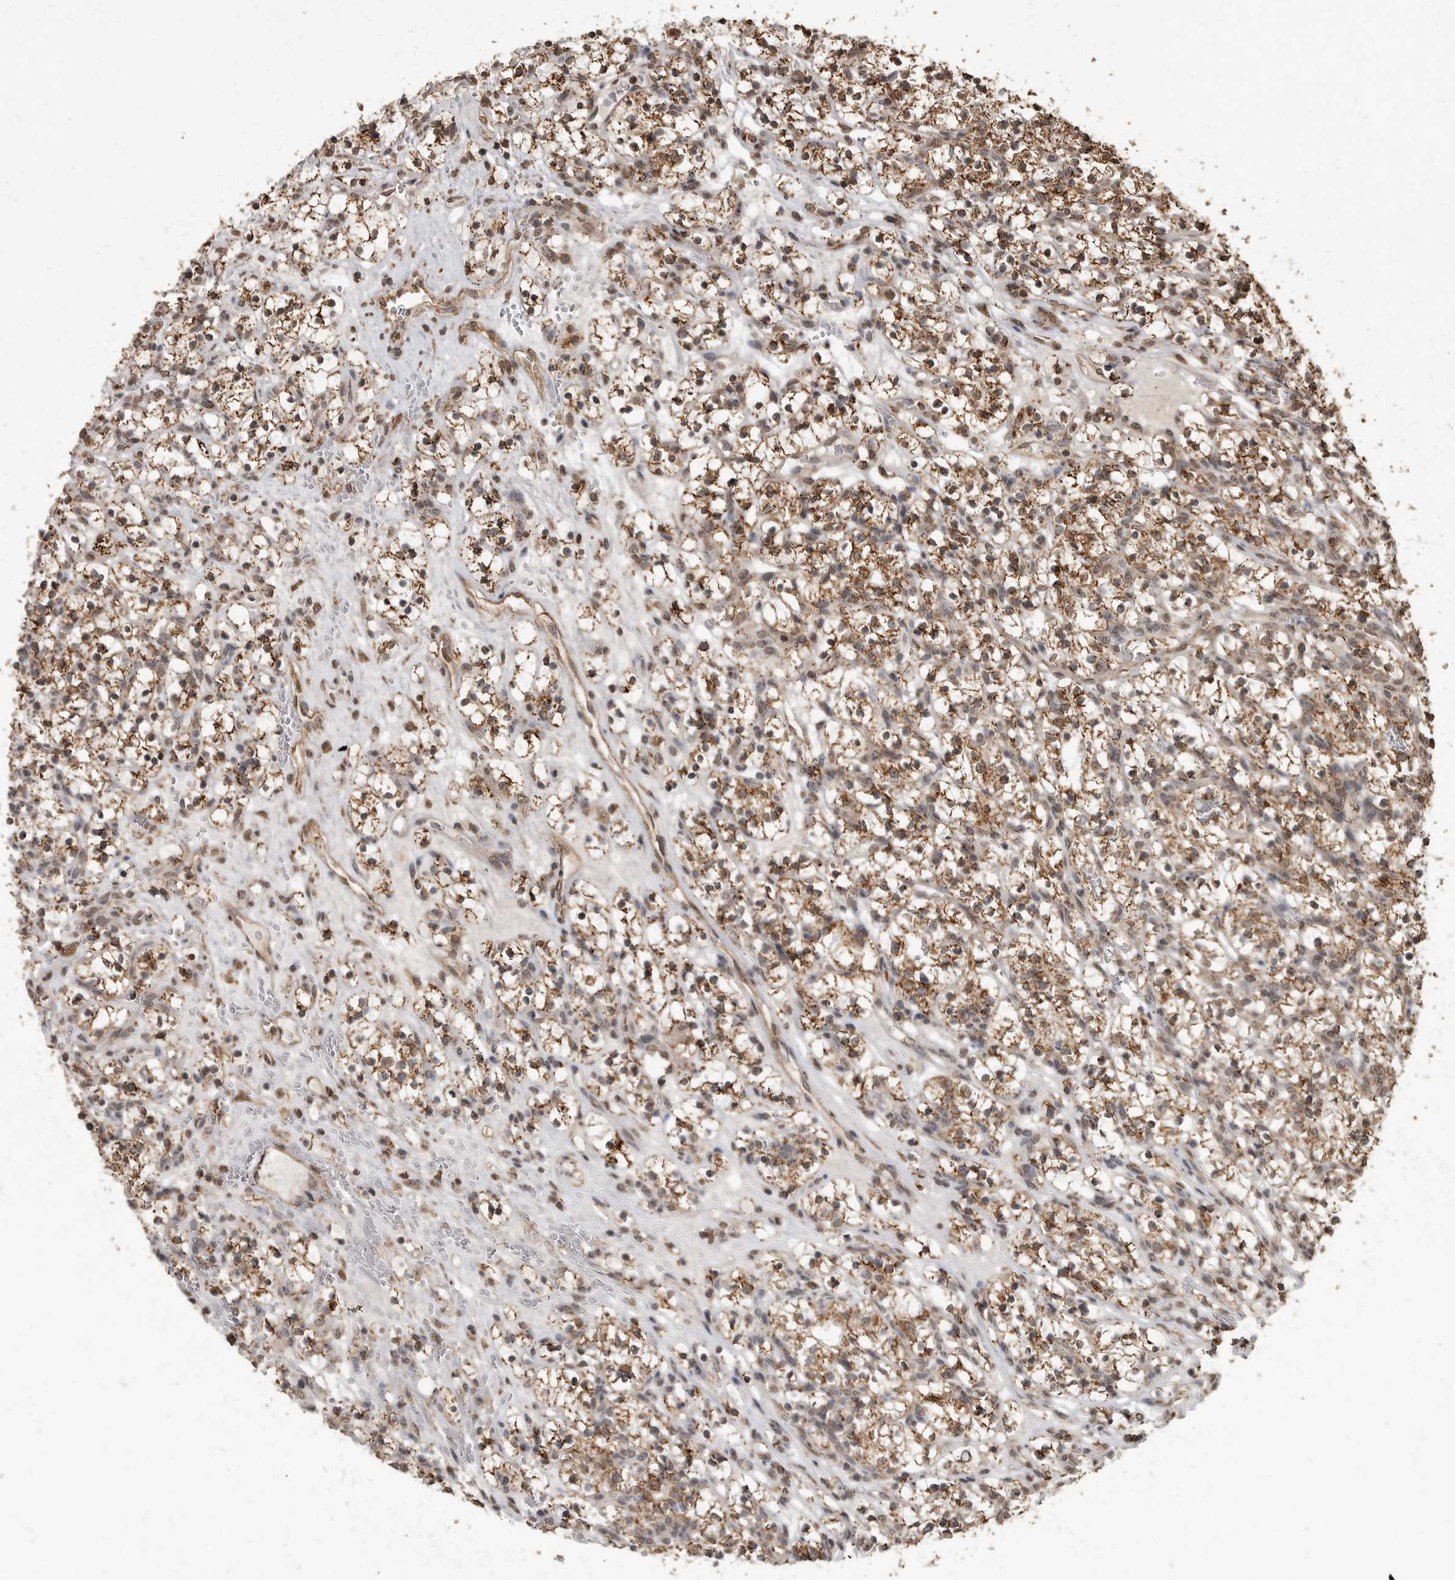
{"staining": {"intensity": "moderate", "quantity": ">75%", "location": "cytoplasmic/membranous"}, "tissue": "renal cancer", "cell_type": "Tumor cells", "image_type": "cancer", "snomed": [{"axis": "morphology", "description": "Adenocarcinoma, NOS"}, {"axis": "topography", "description": "Kidney"}], "caption": "This micrograph displays IHC staining of human renal cancer, with medium moderate cytoplasmic/membranous expression in about >75% of tumor cells.", "gene": "MAFG", "patient": {"sex": "female", "age": 57}}